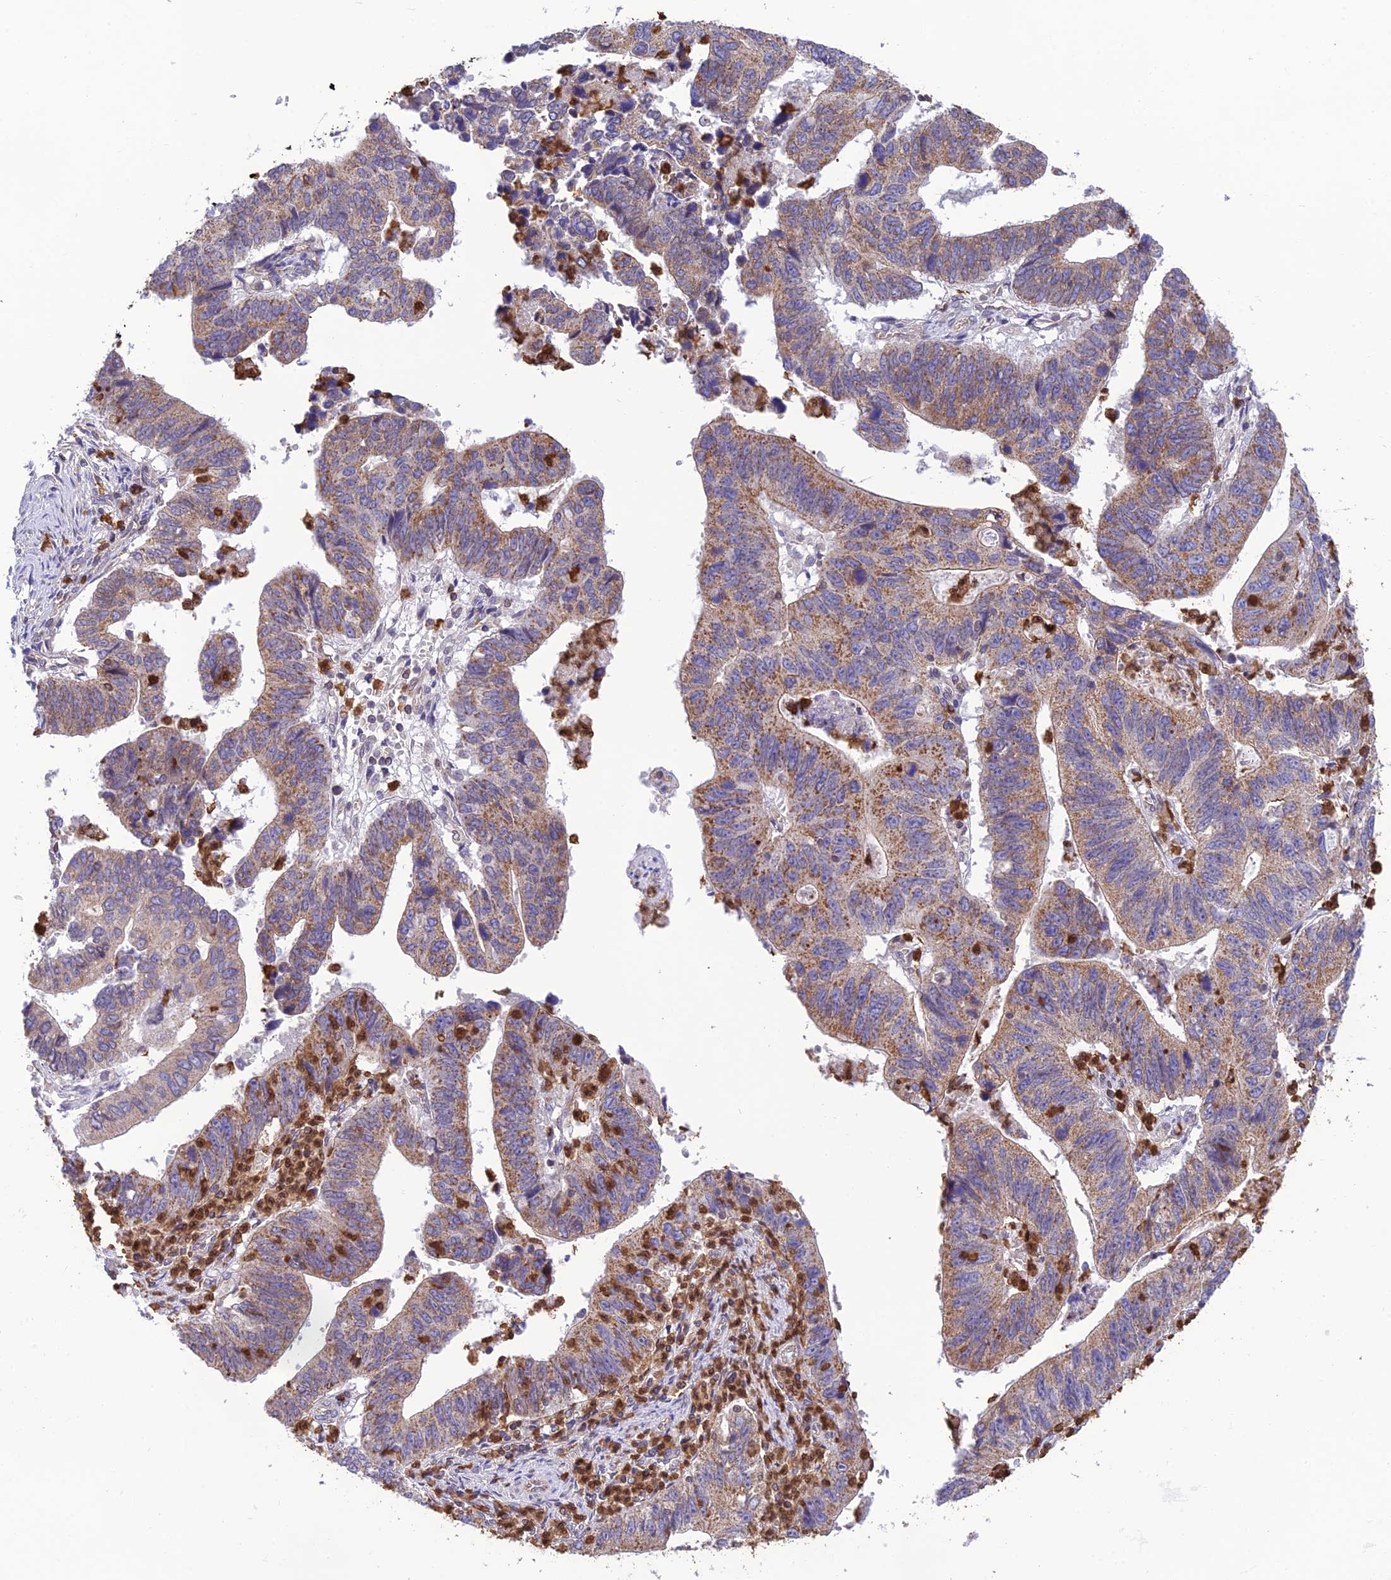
{"staining": {"intensity": "moderate", "quantity": "25%-75%", "location": "cytoplasmic/membranous"}, "tissue": "stomach cancer", "cell_type": "Tumor cells", "image_type": "cancer", "snomed": [{"axis": "morphology", "description": "Adenocarcinoma, NOS"}, {"axis": "topography", "description": "Stomach"}], "caption": "Immunohistochemical staining of stomach cancer shows medium levels of moderate cytoplasmic/membranous protein staining in about 25%-75% of tumor cells.", "gene": "PKHD1L1", "patient": {"sex": "male", "age": 59}}